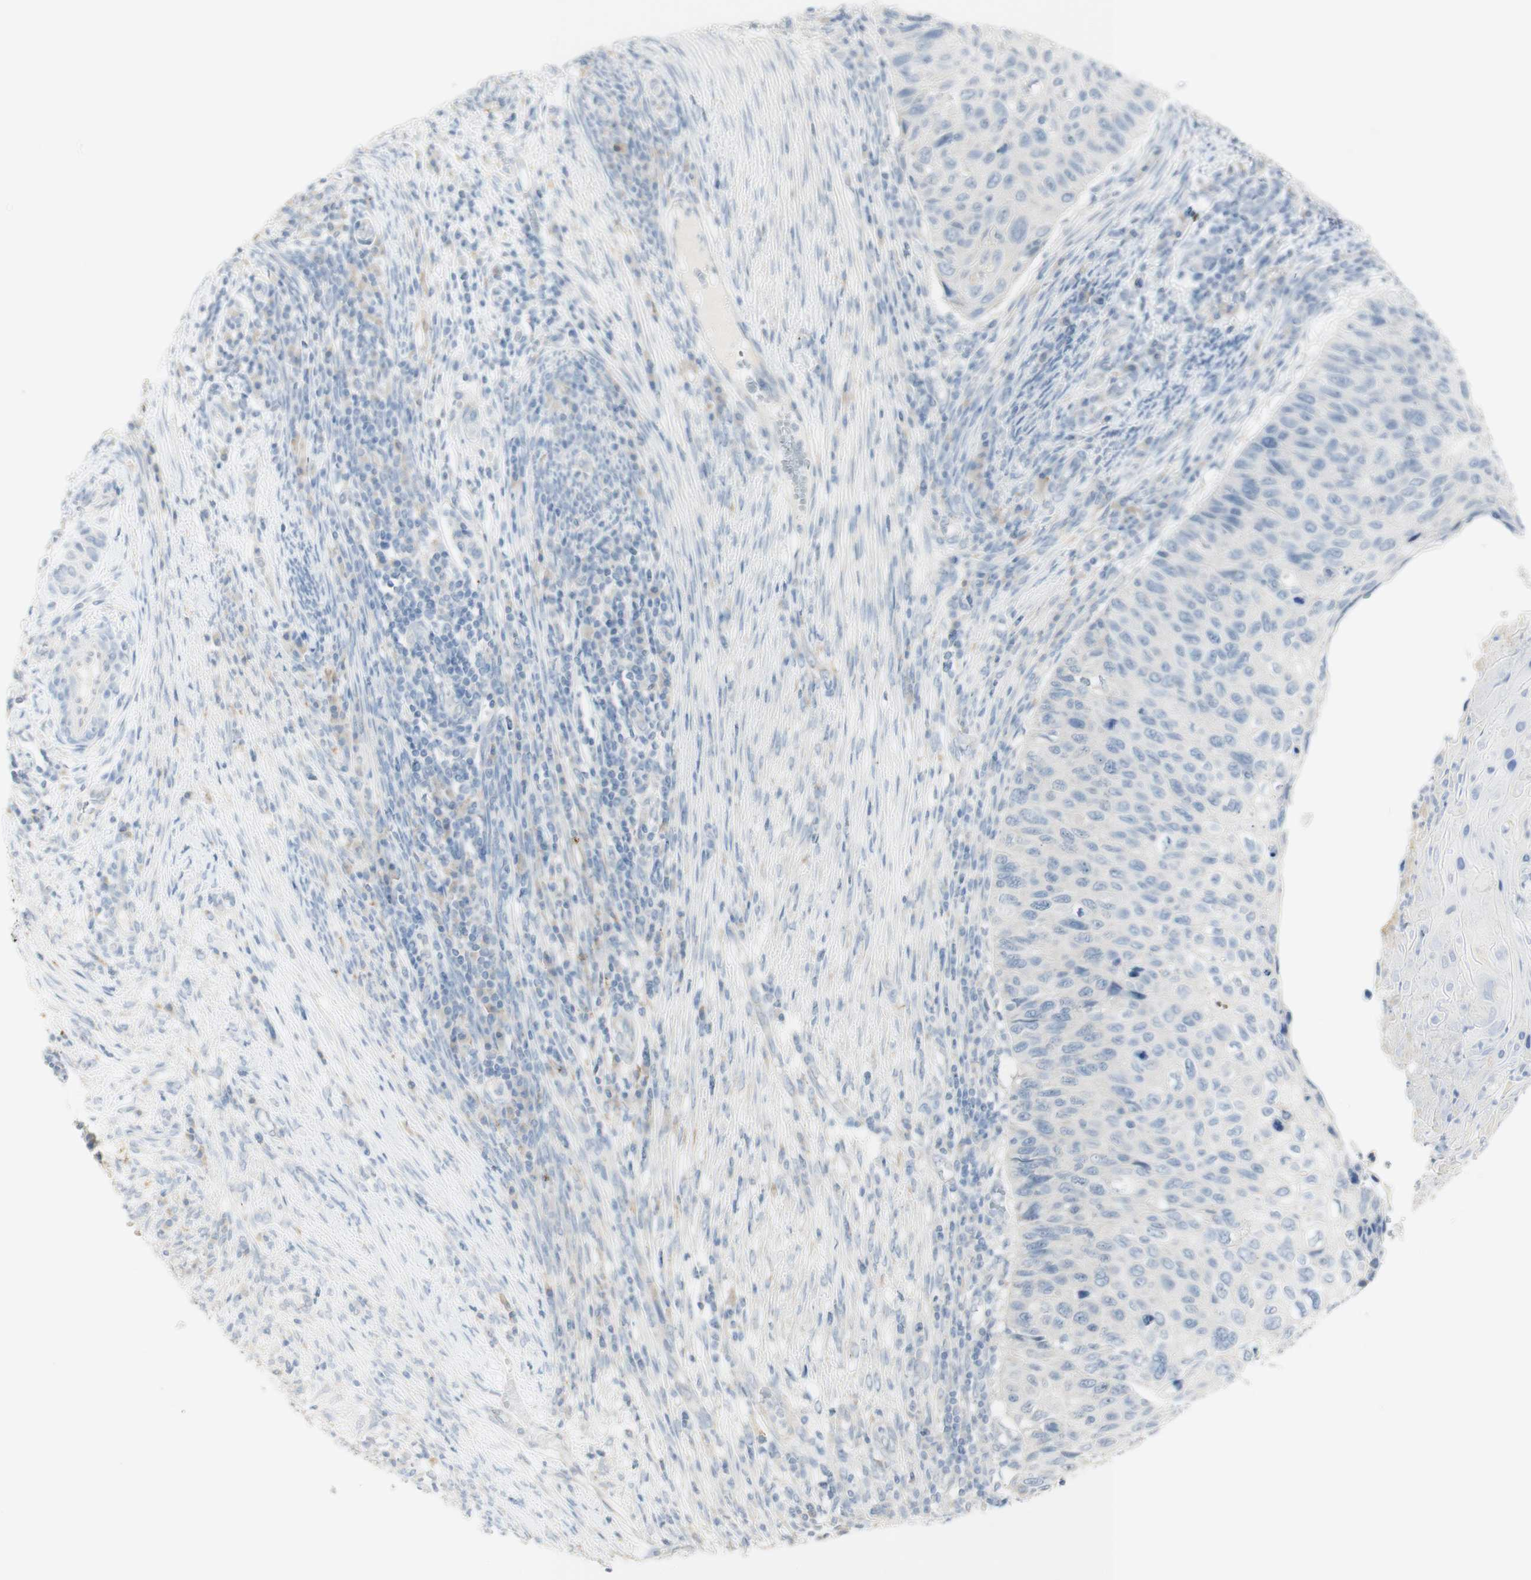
{"staining": {"intensity": "negative", "quantity": "none", "location": "none"}, "tissue": "cervical cancer", "cell_type": "Tumor cells", "image_type": "cancer", "snomed": [{"axis": "morphology", "description": "Squamous cell carcinoma, NOS"}, {"axis": "topography", "description": "Cervix"}], "caption": "Tumor cells are negative for protein expression in human cervical squamous cell carcinoma. (DAB immunohistochemistry (IHC) visualized using brightfield microscopy, high magnification).", "gene": "ART3", "patient": {"sex": "female", "age": 70}}